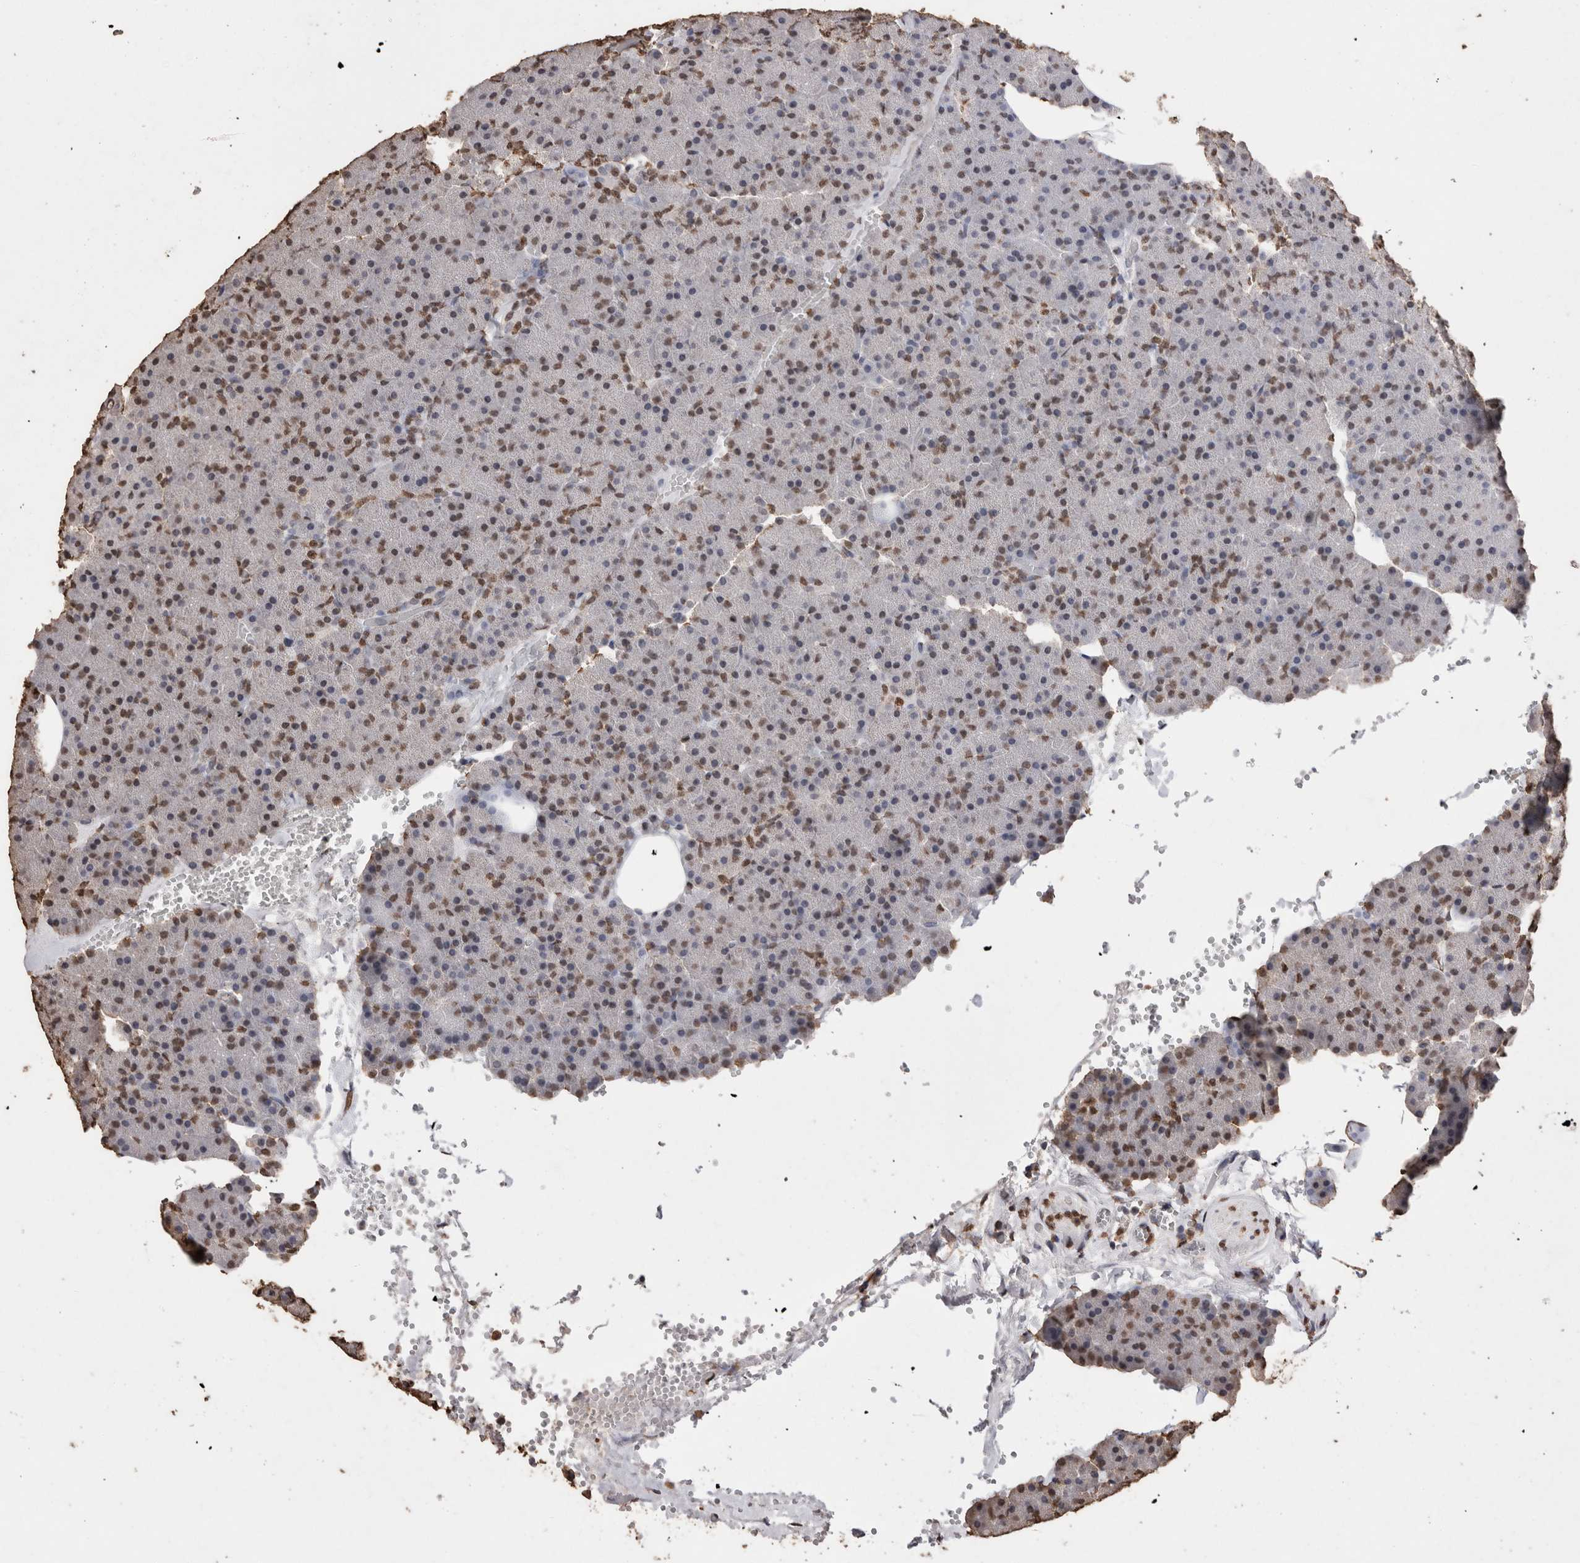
{"staining": {"intensity": "moderate", "quantity": "25%-75%", "location": "nuclear"}, "tissue": "pancreas", "cell_type": "Exocrine glandular cells", "image_type": "normal", "snomed": [{"axis": "morphology", "description": "Normal tissue, NOS"}, {"axis": "morphology", "description": "Carcinoid, malignant, NOS"}, {"axis": "topography", "description": "Pancreas"}], "caption": "Brown immunohistochemical staining in benign human pancreas demonstrates moderate nuclear expression in about 25%-75% of exocrine glandular cells. Nuclei are stained in blue.", "gene": "NTHL1", "patient": {"sex": "female", "age": 35}}